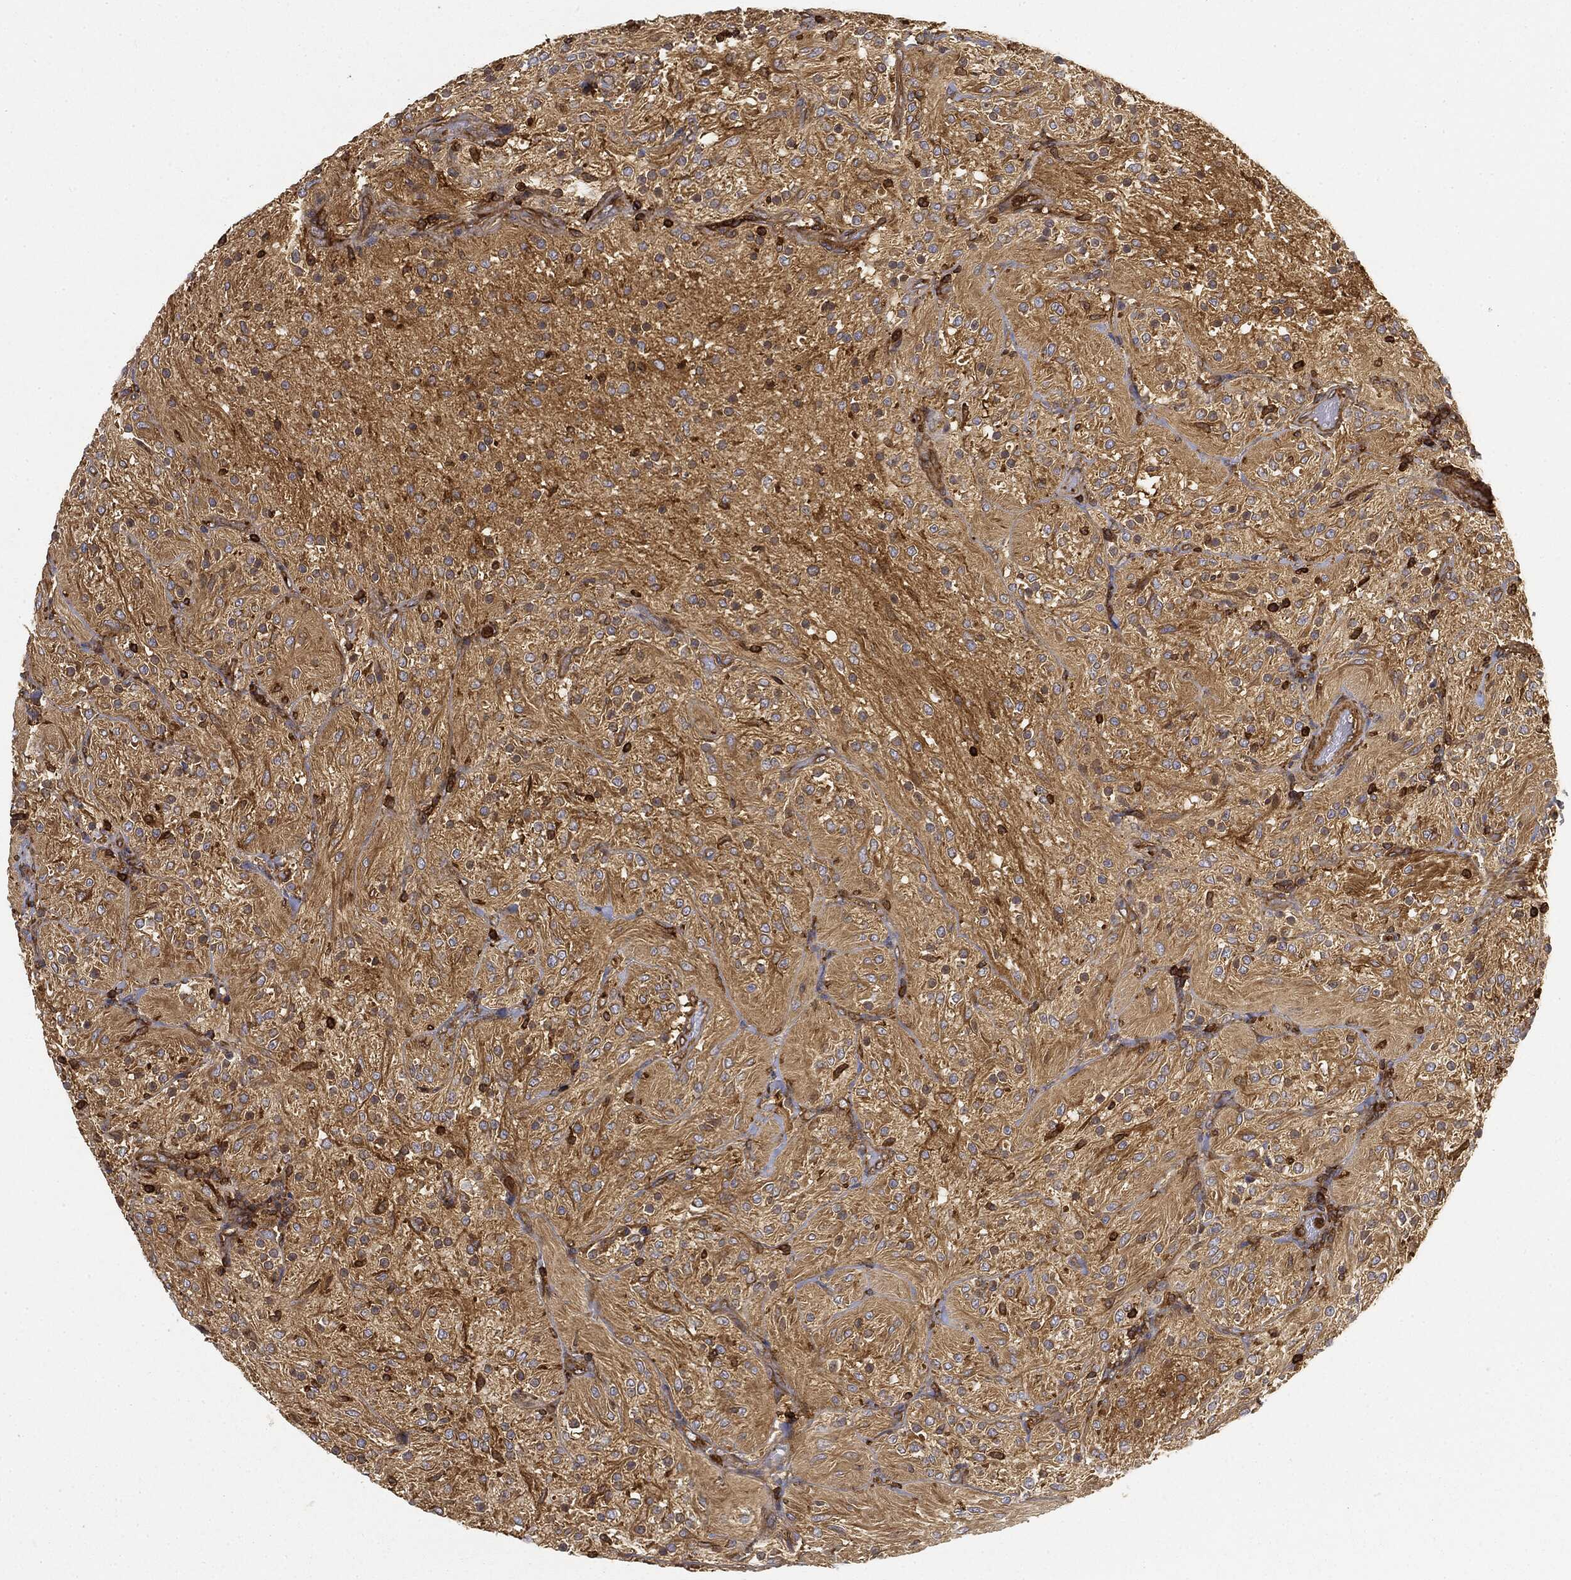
{"staining": {"intensity": "moderate", "quantity": "25%-75%", "location": "cytoplasmic/membranous"}, "tissue": "glioma", "cell_type": "Tumor cells", "image_type": "cancer", "snomed": [{"axis": "morphology", "description": "Glioma, malignant, Low grade"}, {"axis": "topography", "description": "Brain"}], "caption": "A brown stain shows moderate cytoplasmic/membranous staining of a protein in glioma tumor cells.", "gene": "WDR1", "patient": {"sex": "male", "age": 3}}